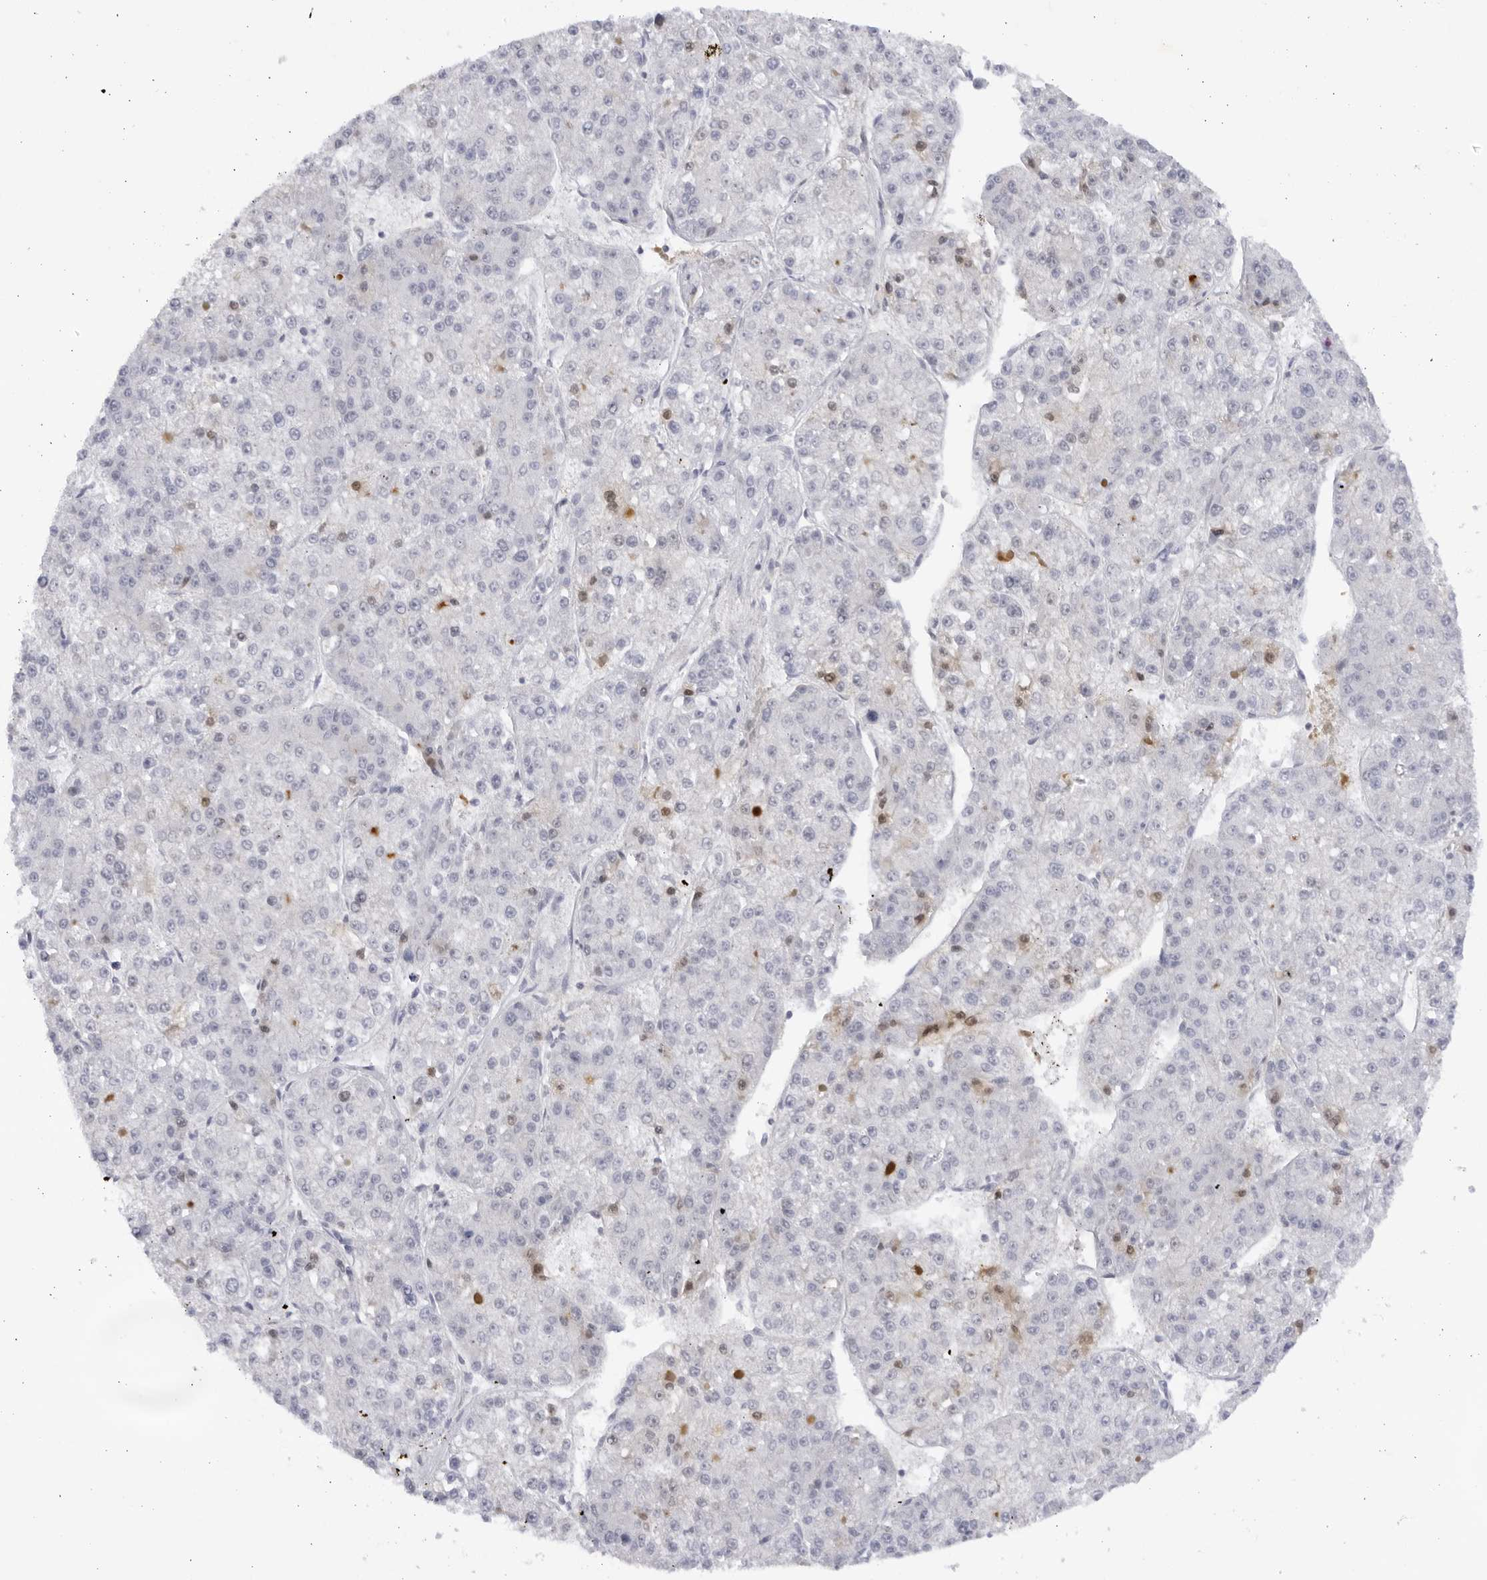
{"staining": {"intensity": "negative", "quantity": "none", "location": "none"}, "tissue": "liver cancer", "cell_type": "Tumor cells", "image_type": "cancer", "snomed": [{"axis": "morphology", "description": "Carcinoma, Hepatocellular, NOS"}, {"axis": "topography", "description": "Liver"}], "caption": "An image of human liver hepatocellular carcinoma is negative for staining in tumor cells. Nuclei are stained in blue.", "gene": "CNBD1", "patient": {"sex": "female", "age": 73}}